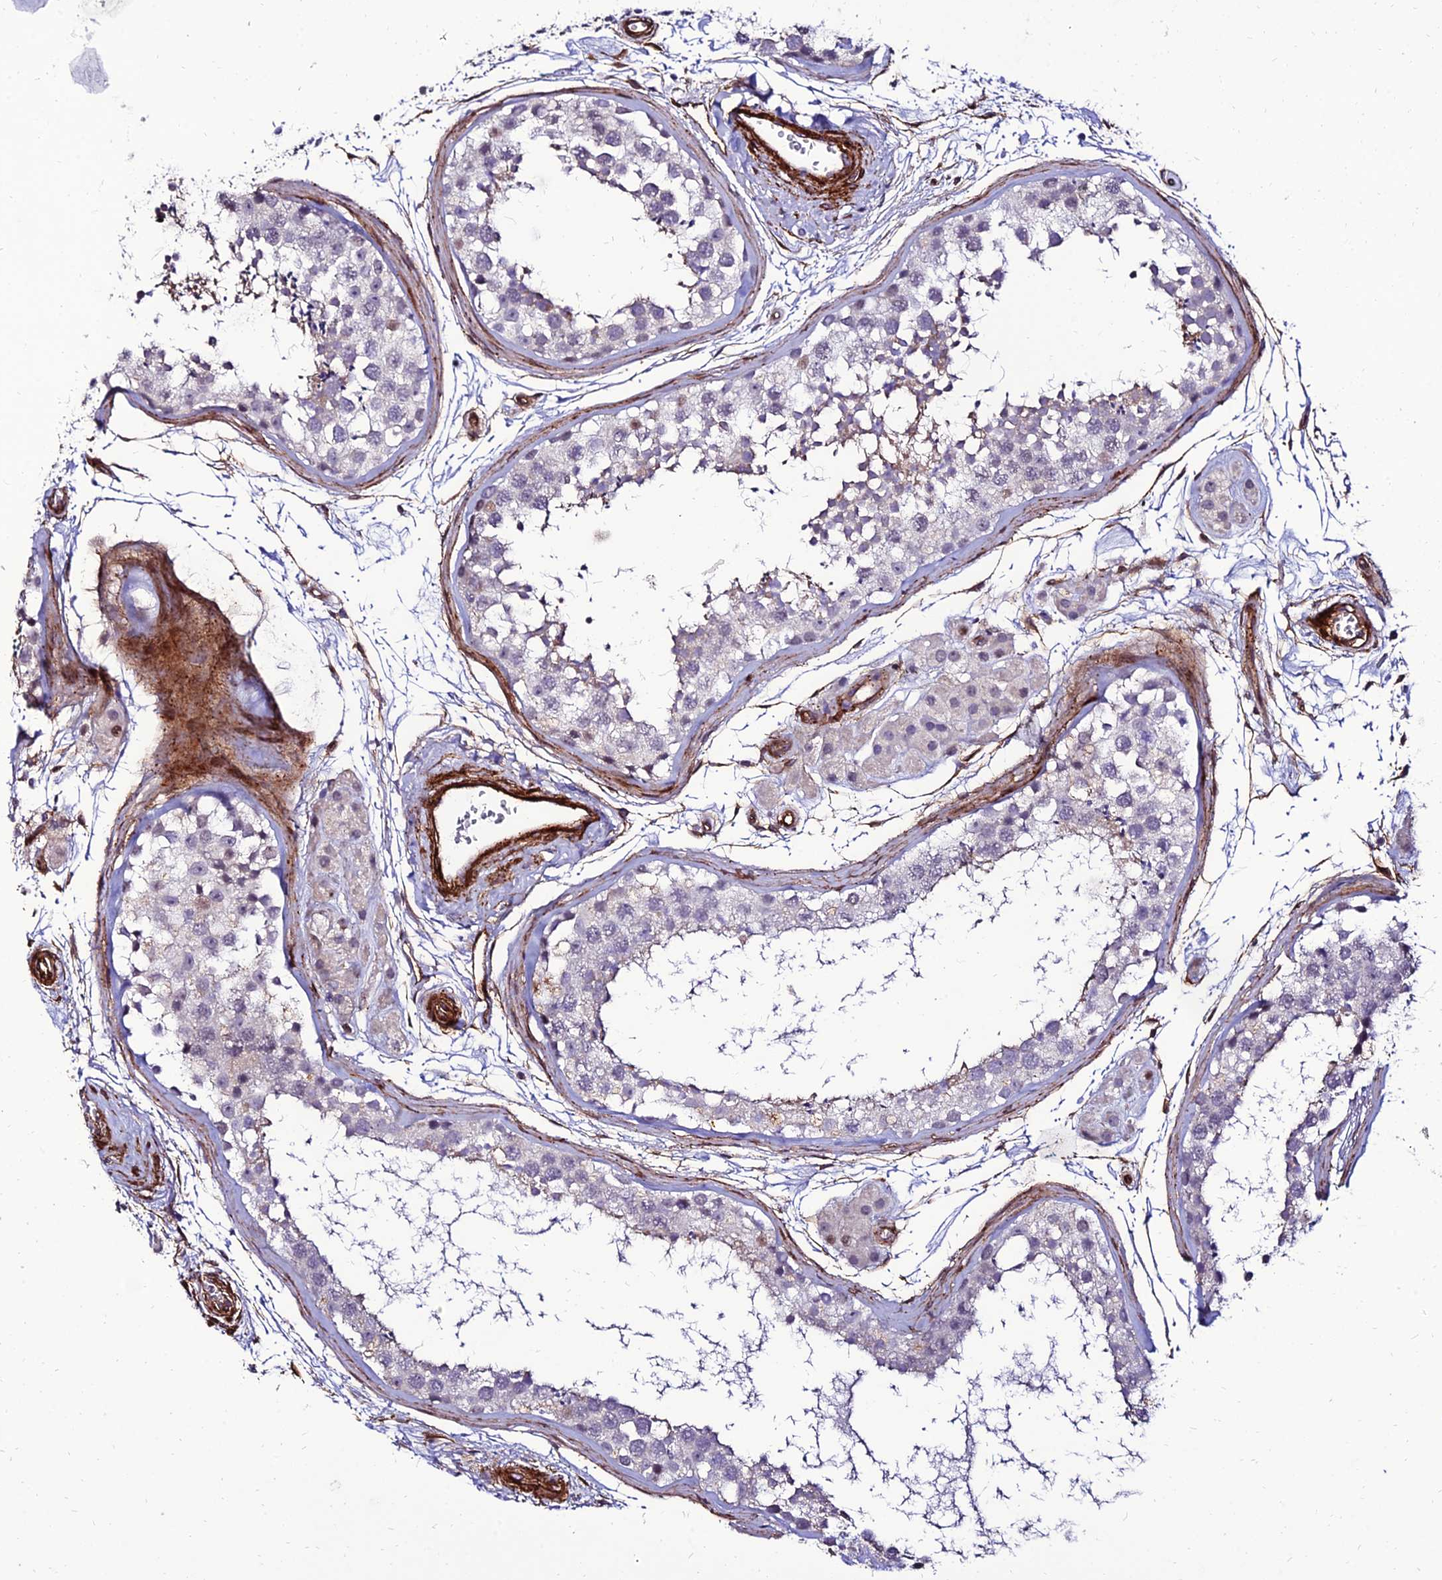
{"staining": {"intensity": "weak", "quantity": "<25%", "location": "cytoplasmic/membranous"}, "tissue": "testis", "cell_type": "Cells in seminiferous ducts", "image_type": "normal", "snomed": [{"axis": "morphology", "description": "Normal tissue, NOS"}, {"axis": "topography", "description": "Testis"}], "caption": "Immunohistochemical staining of normal testis reveals no significant positivity in cells in seminiferous ducts.", "gene": "ALDH3B2", "patient": {"sex": "male", "age": 56}}